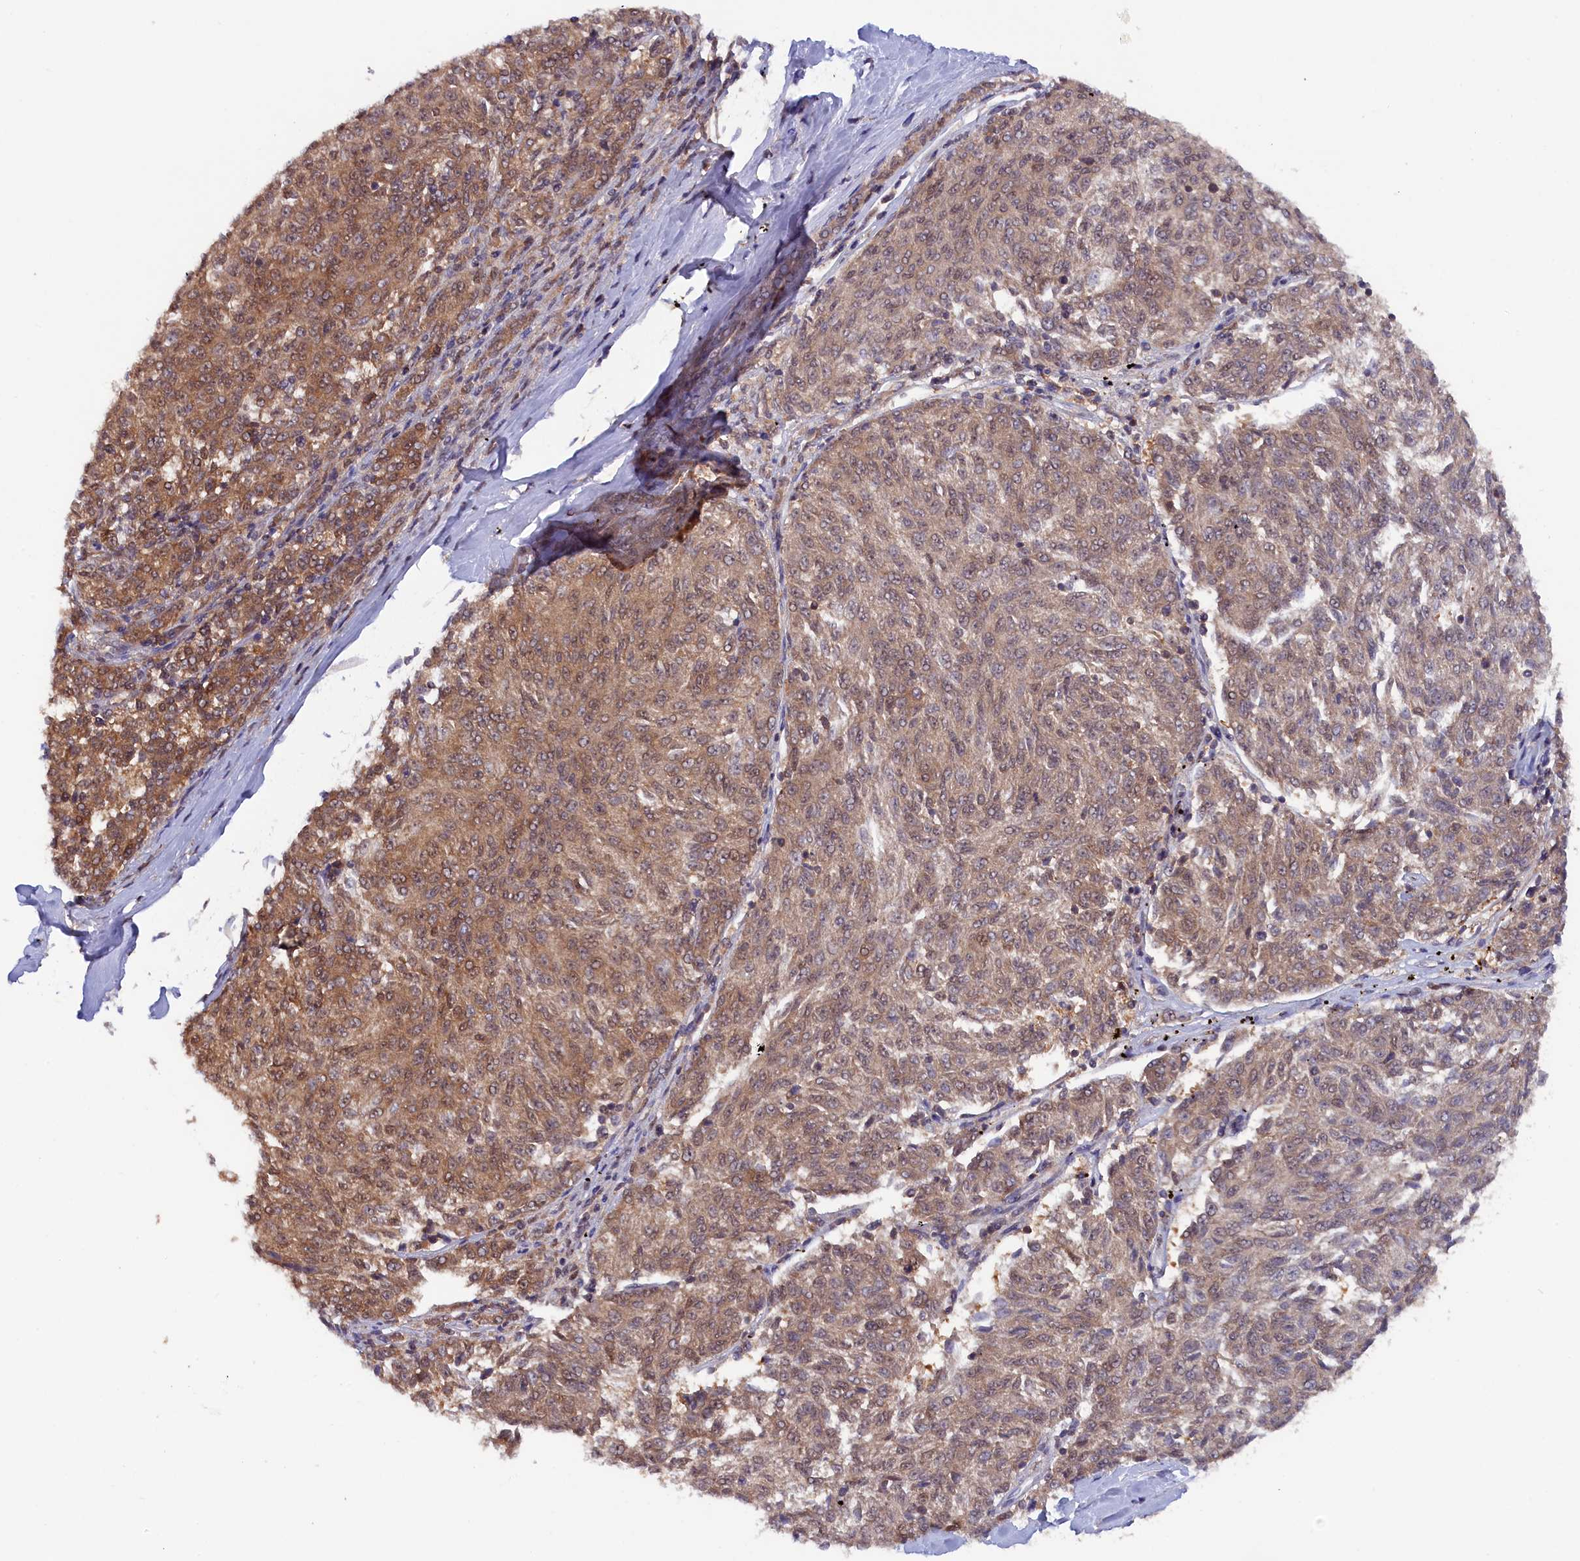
{"staining": {"intensity": "moderate", "quantity": ">75%", "location": "cytoplasmic/membranous"}, "tissue": "melanoma", "cell_type": "Tumor cells", "image_type": "cancer", "snomed": [{"axis": "morphology", "description": "Malignant melanoma, NOS"}, {"axis": "topography", "description": "Skin"}], "caption": "Immunohistochemistry histopathology image of malignant melanoma stained for a protein (brown), which reveals medium levels of moderate cytoplasmic/membranous expression in approximately >75% of tumor cells.", "gene": "JPT2", "patient": {"sex": "female", "age": 72}}